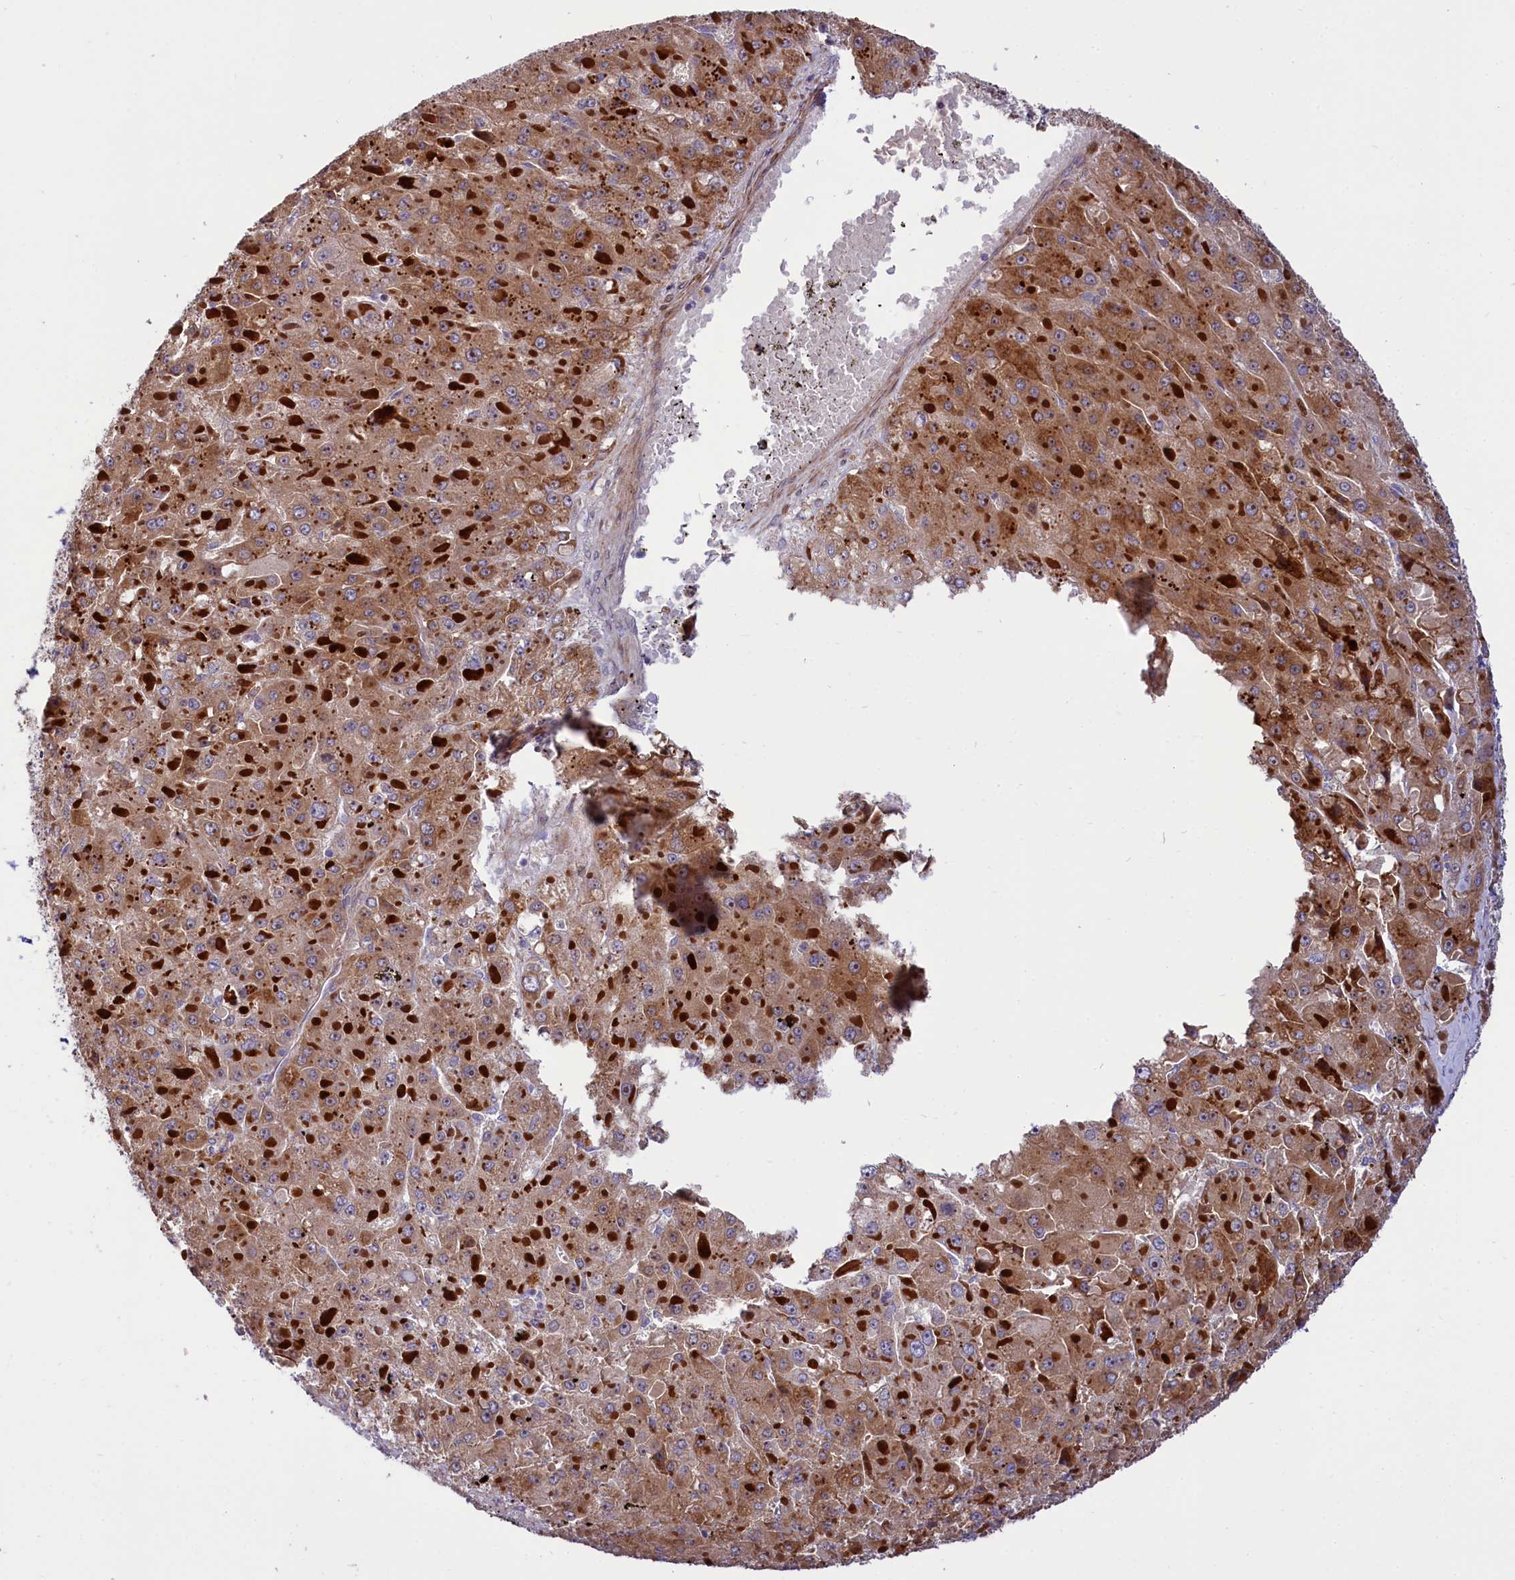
{"staining": {"intensity": "moderate", "quantity": ">75%", "location": "cytoplasmic/membranous"}, "tissue": "liver cancer", "cell_type": "Tumor cells", "image_type": "cancer", "snomed": [{"axis": "morphology", "description": "Carcinoma, Hepatocellular, NOS"}, {"axis": "topography", "description": "Liver"}], "caption": "A photomicrograph of human liver hepatocellular carcinoma stained for a protein shows moderate cytoplasmic/membranous brown staining in tumor cells. The protein is shown in brown color, while the nuclei are stained blue.", "gene": "PDZRN3", "patient": {"sex": "female", "age": 73}}